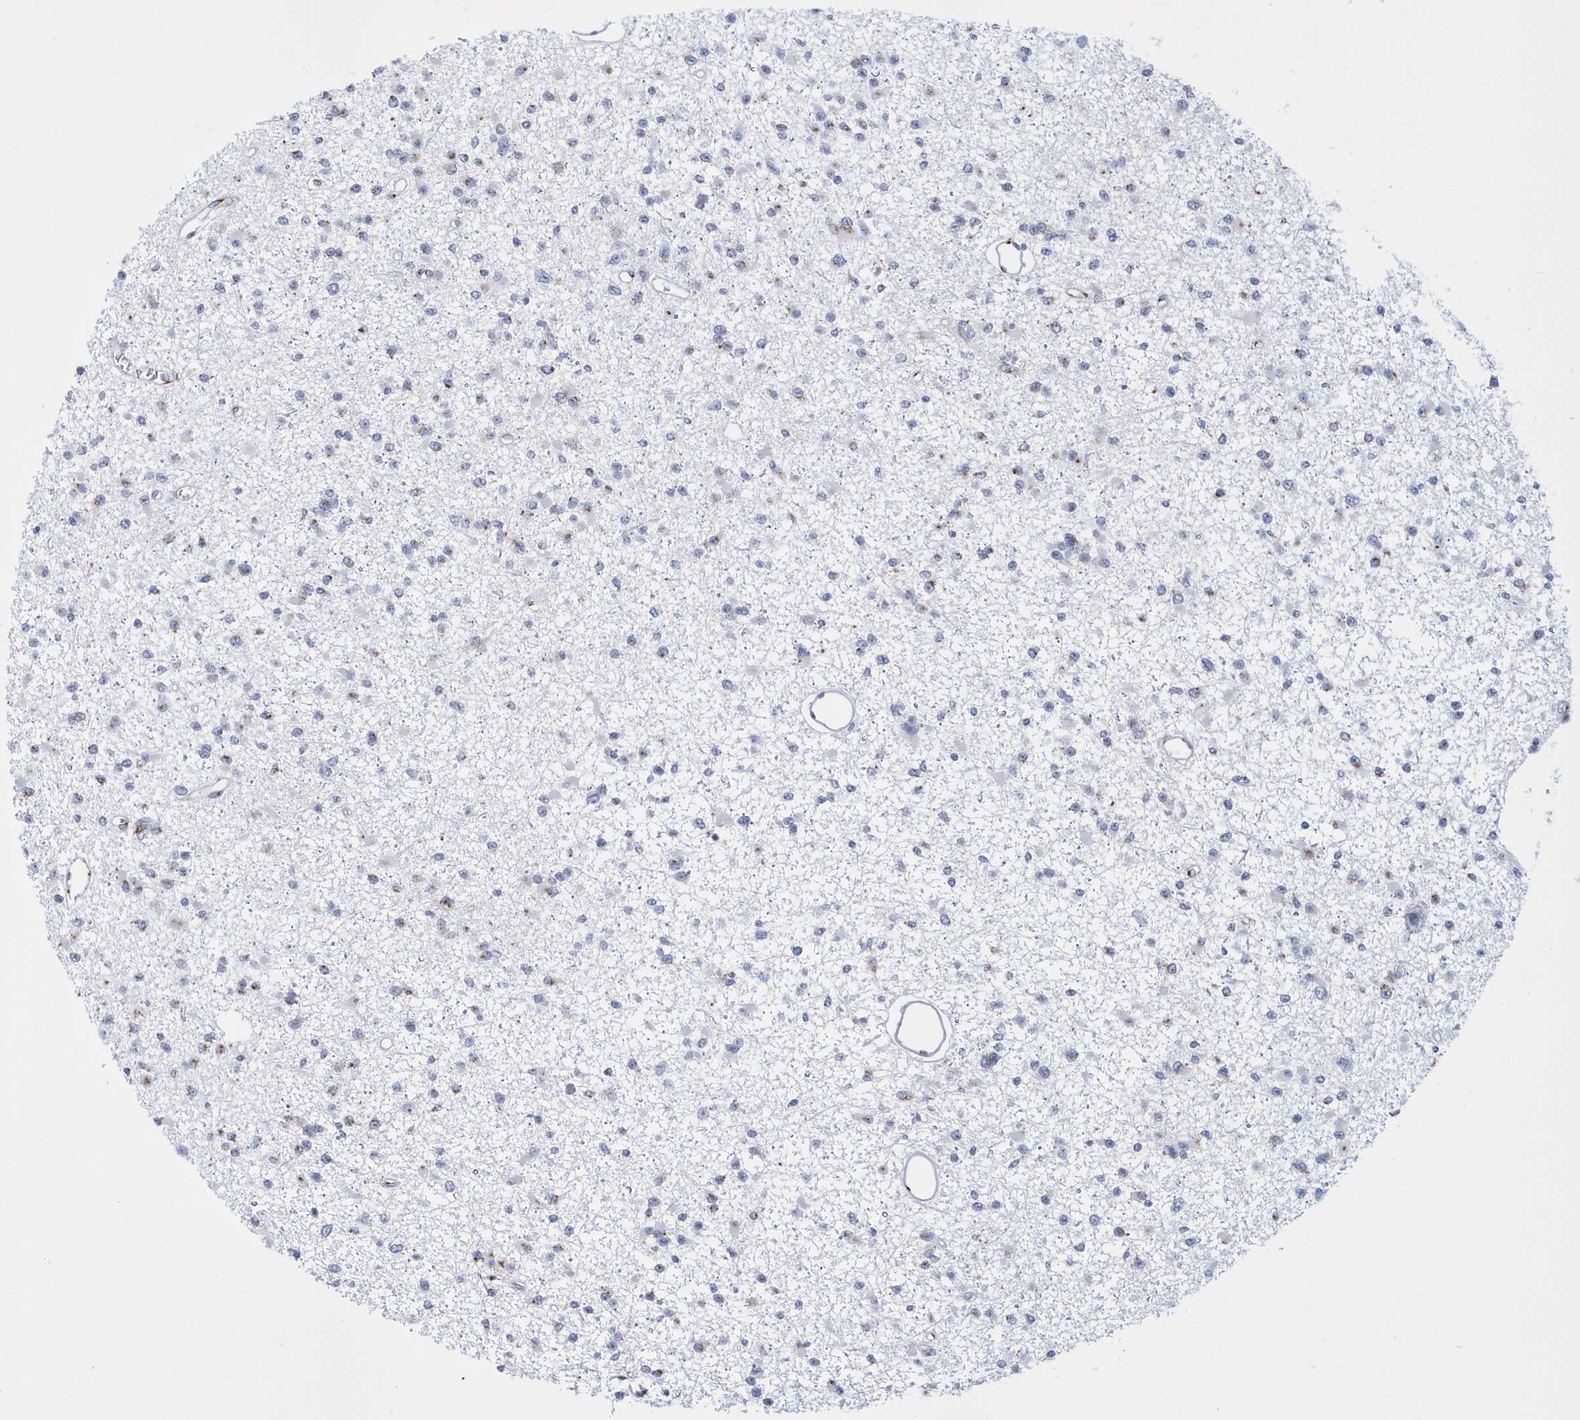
{"staining": {"intensity": "negative", "quantity": "none", "location": "none"}, "tissue": "glioma", "cell_type": "Tumor cells", "image_type": "cancer", "snomed": [{"axis": "morphology", "description": "Glioma, malignant, Low grade"}, {"axis": "topography", "description": "Brain"}], "caption": "Glioma was stained to show a protein in brown. There is no significant positivity in tumor cells.", "gene": "SLX9", "patient": {"sex": "female", "age": 22}}